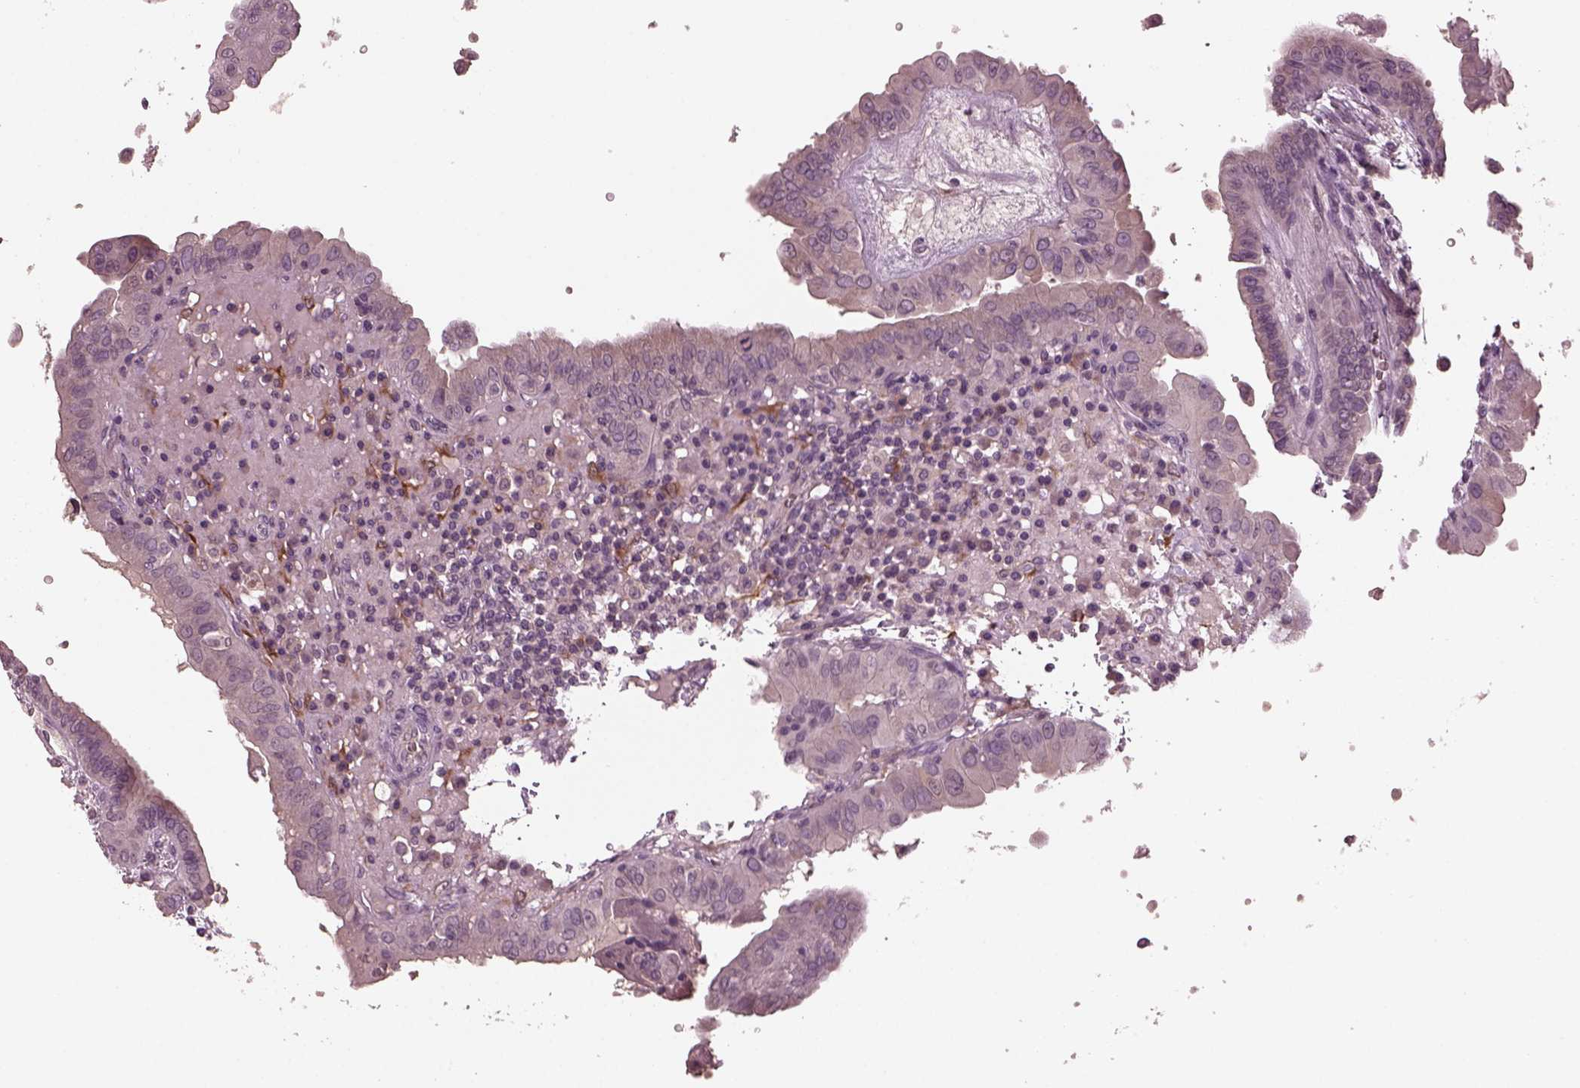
{"staining": {"intensity": "negative", "quantity": "none", "location": "none"}, "tissue": "thyroid cancer", "cell_type": "Tumor cells", "image_type": "cancer", "snomed": [{"axis": "morphology", "description": "Papillary adenocarcinoma, NOS"}, {"axis": "topography", "description": "Thyroid gland"}], "caption": "This is an immunohistochemistry (IHC) histopathology image of thyroid papillary adenocarcinoma. There is no positivity in tumor cells.", "gene": "PORCN", "patient": {"sex": "female", "age": 37}}